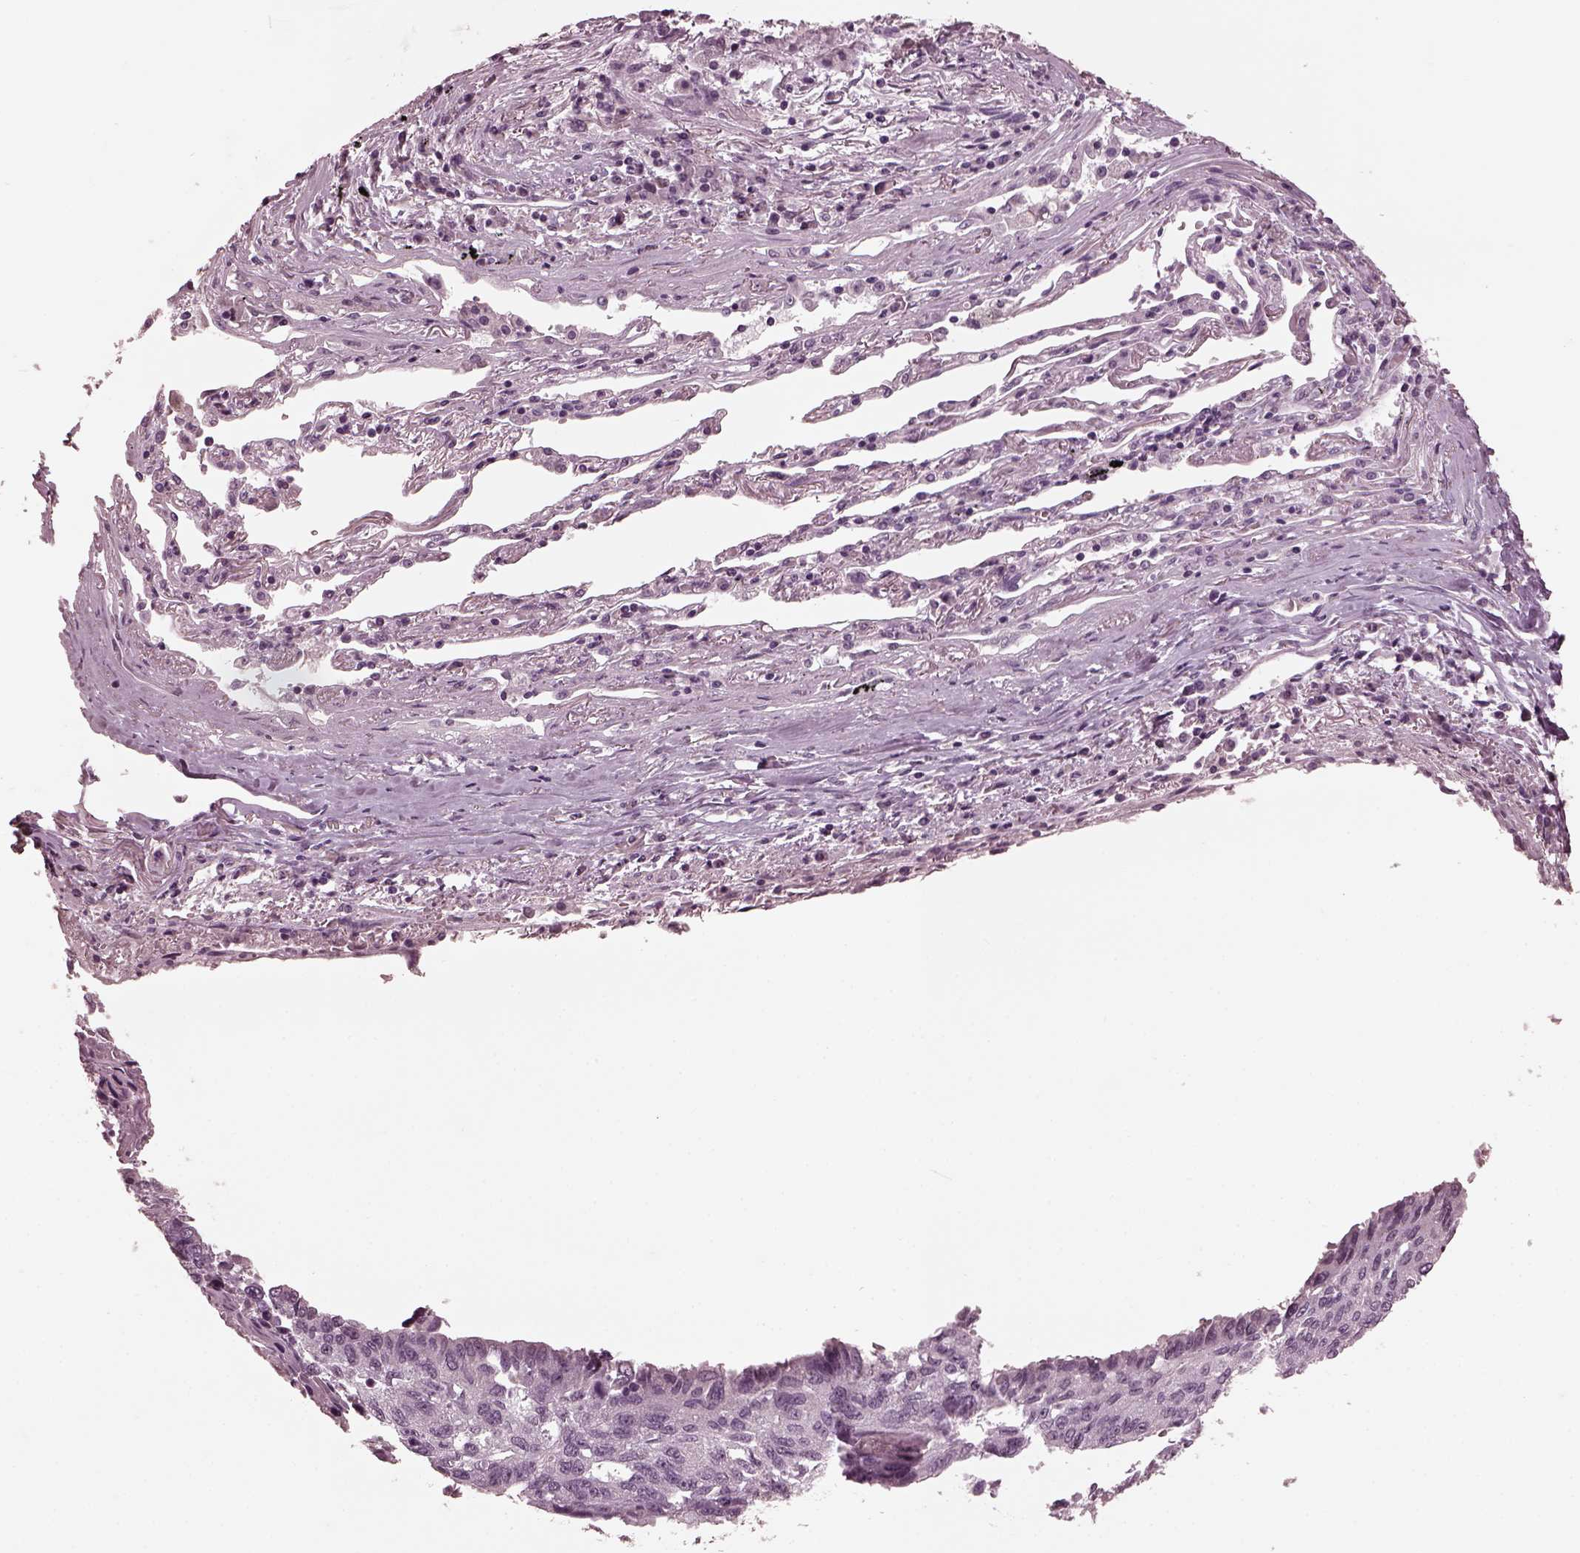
{"staining": {"intensity": "negative", "quantity": "none", "location": "none"}, "tissue": "lung cancer", "cell_type": "Tumor cells", "image_type": "cancer", "snomed": [{"axis": "morphology", "description": "Squamous cell carcinoma, NOS"}, {"axis": "topography", "description": "Lung"}], "caption": "The immunohistochemistry (IHC) image has no significant expression in tumor cells of lung cancer tissue. (DAB immunohistochemistry (IHC), high magnification).", "gene": "CGA", "patient": {"sex": "male", "age": 73}}